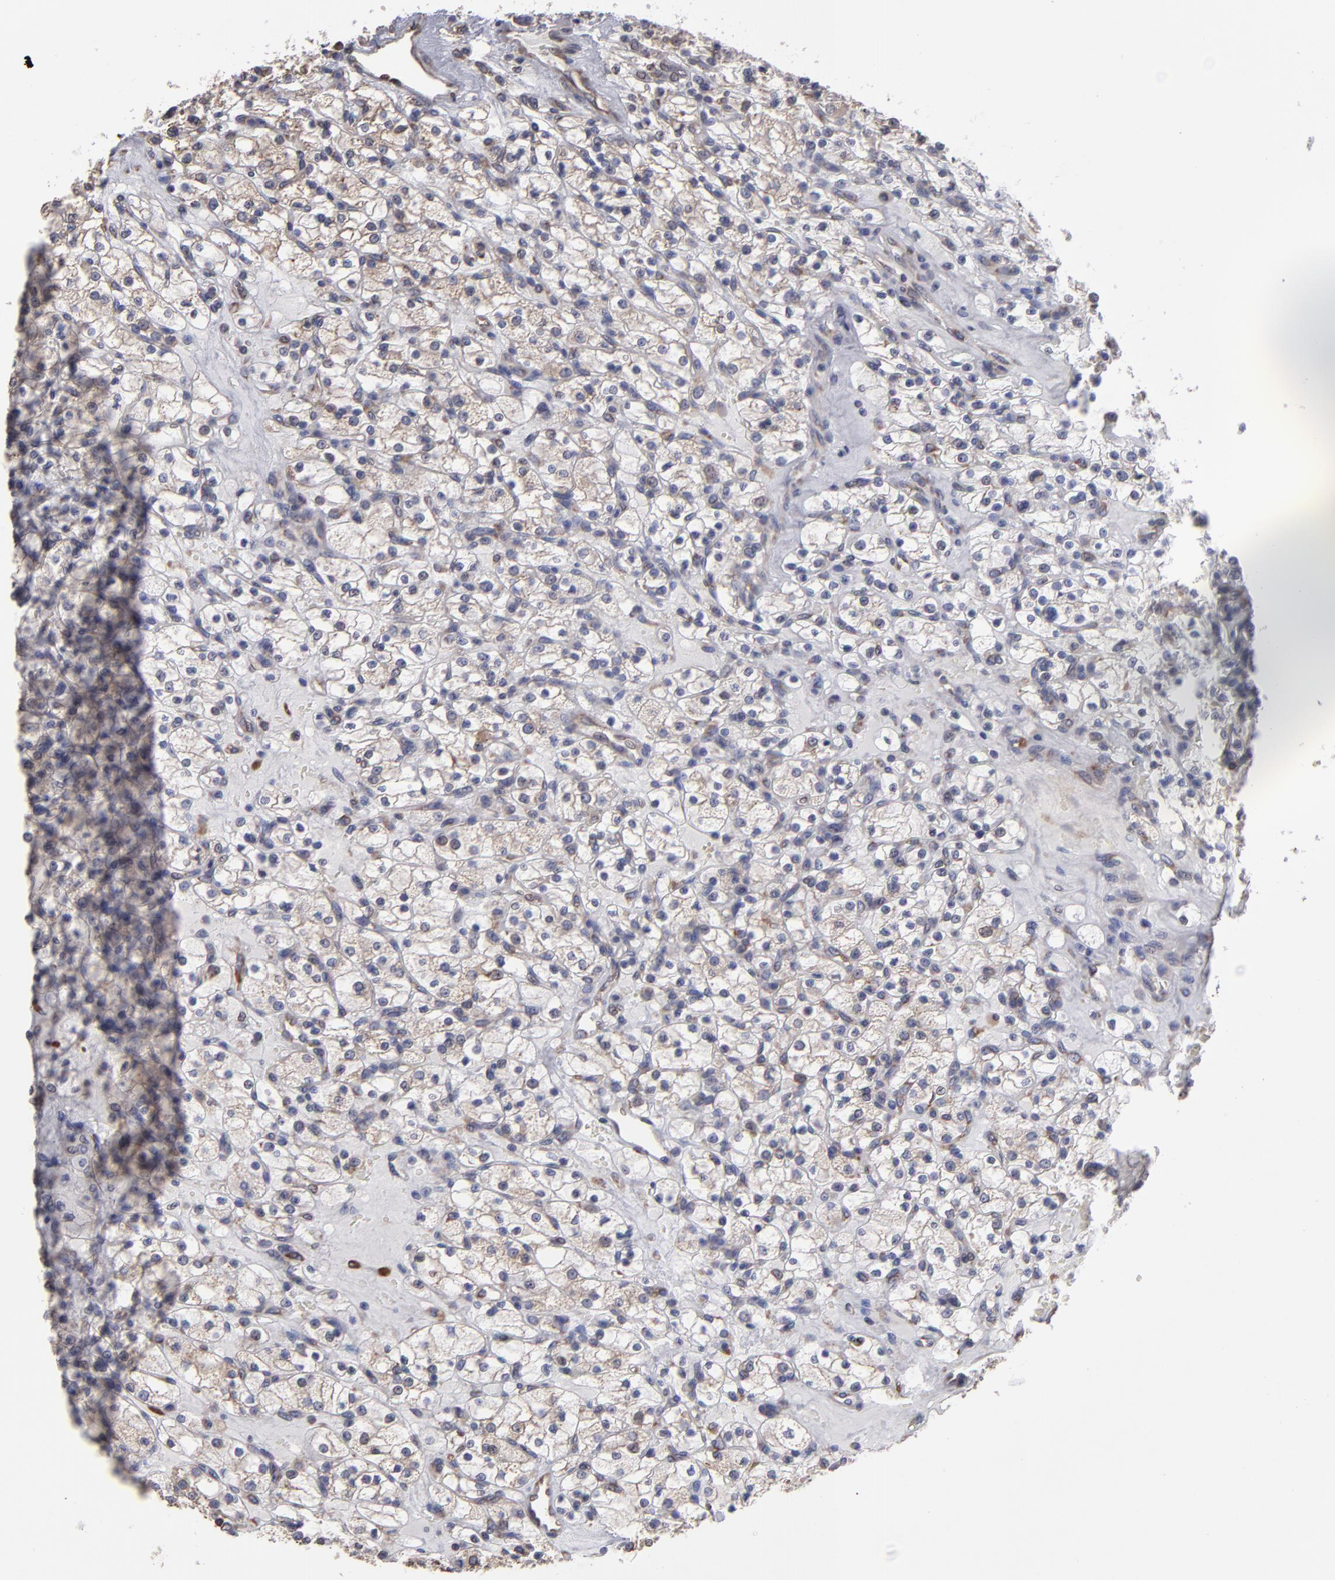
{"staining": {"intensity": "moderate", "quantity": "25%-75%", "location": "cytoplasmic/membranous"}, "tissue": "renal cancer", "cell_type": "Tumor cells", "image_type": "cancer", "snomed": [{"axis": "morphology", "description": "Adenocarcinoma, NOS"}, {"axis": "topography", "description": "Kidney"}], "caption": "This photomicrograph displays immunohistochemistry staining of human renal cancer (adenocarcinoma), with medium moderate cytoplasmic/membranous expression in approximately 25%-75% of tumor cells.", "gene": "SND1", "patient": {"sex": "female", "age": 83}}